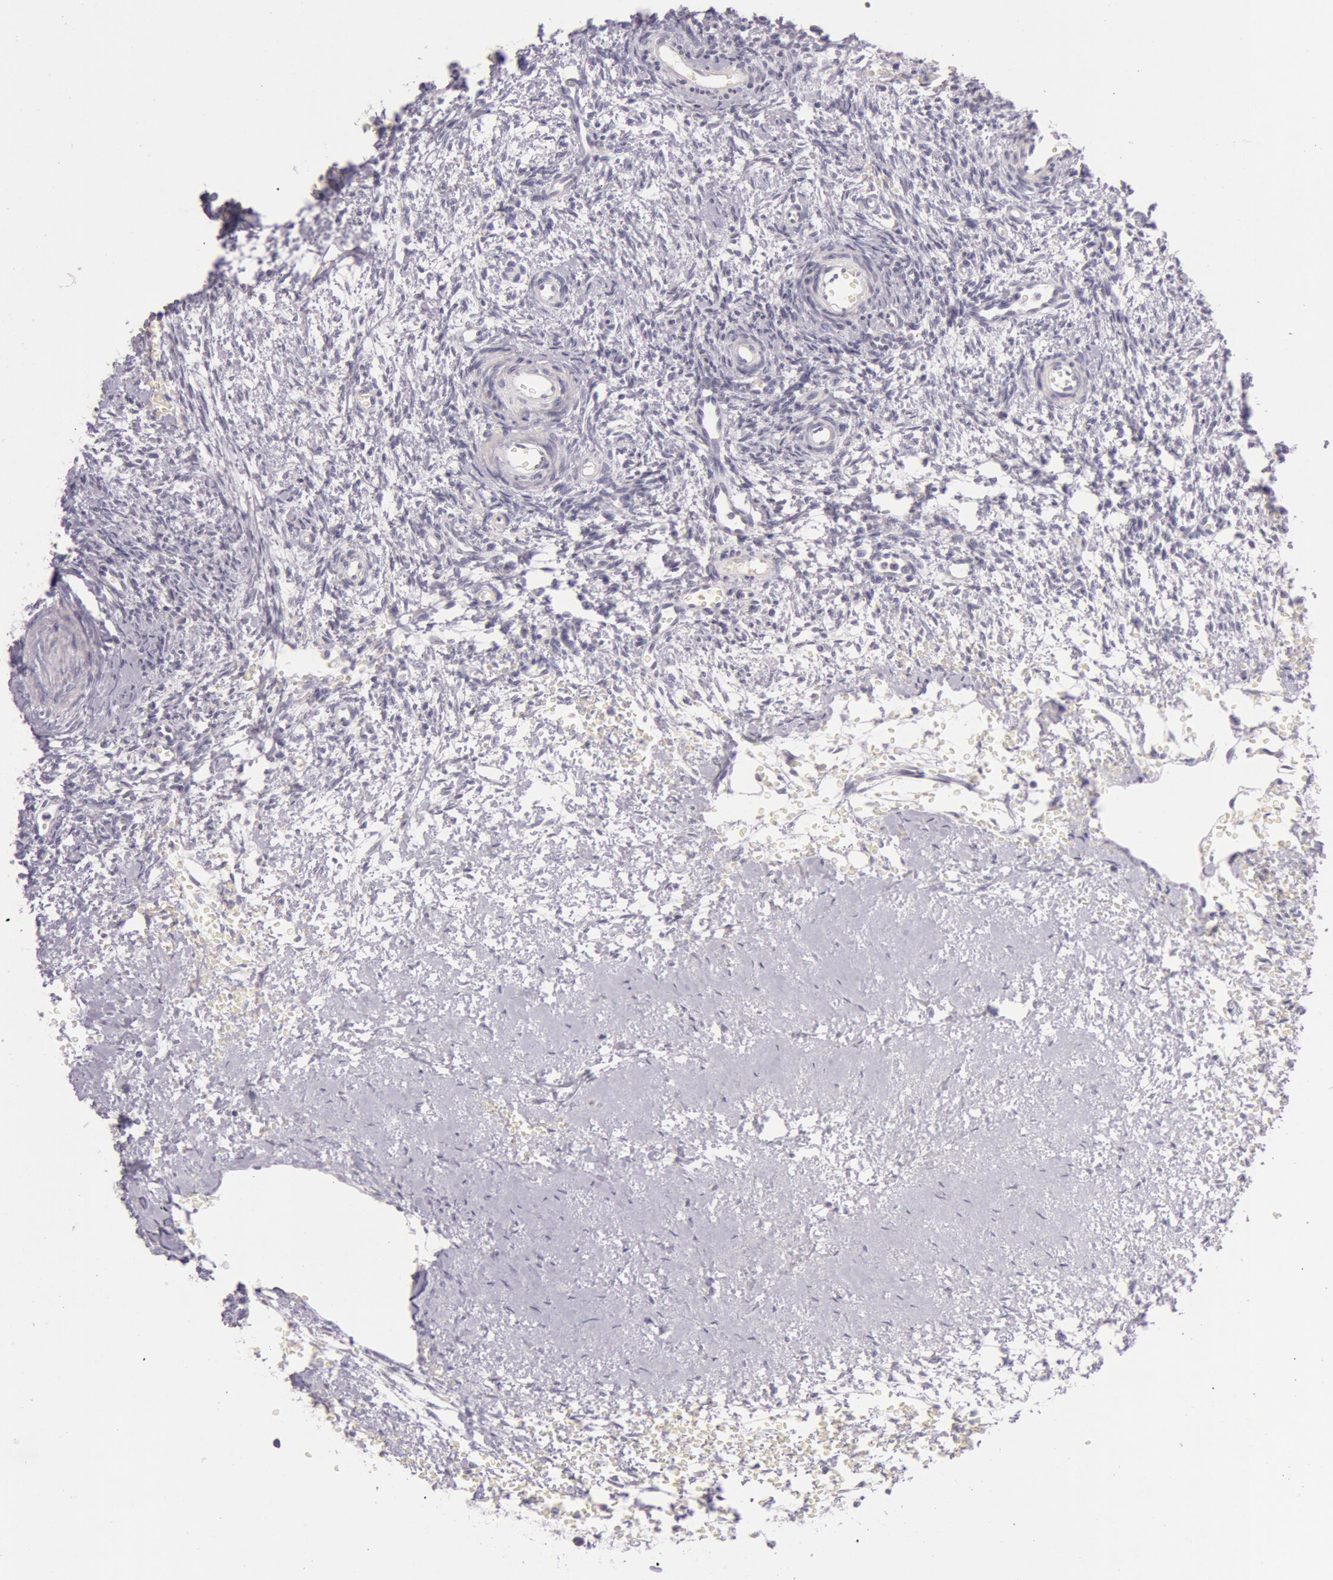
{"staining": {"intensity": "negative", "quantity": "none", "location": "none"}, "tissue": "ovary", "cell_type": "Follicle cells", "image_type": "normal", "snomed": [{"axis": "morphology", "description": "Normal tissue, NOS"}, {"axis": "topography", "description": "Ovary"}], "caption": "Immunohistochemistry (IHC) of unremarkable human ovary reveals no positivity in follicle cells.", "gene": "RBMY1A1", "patient": {"sex": "female", "age": 39}}